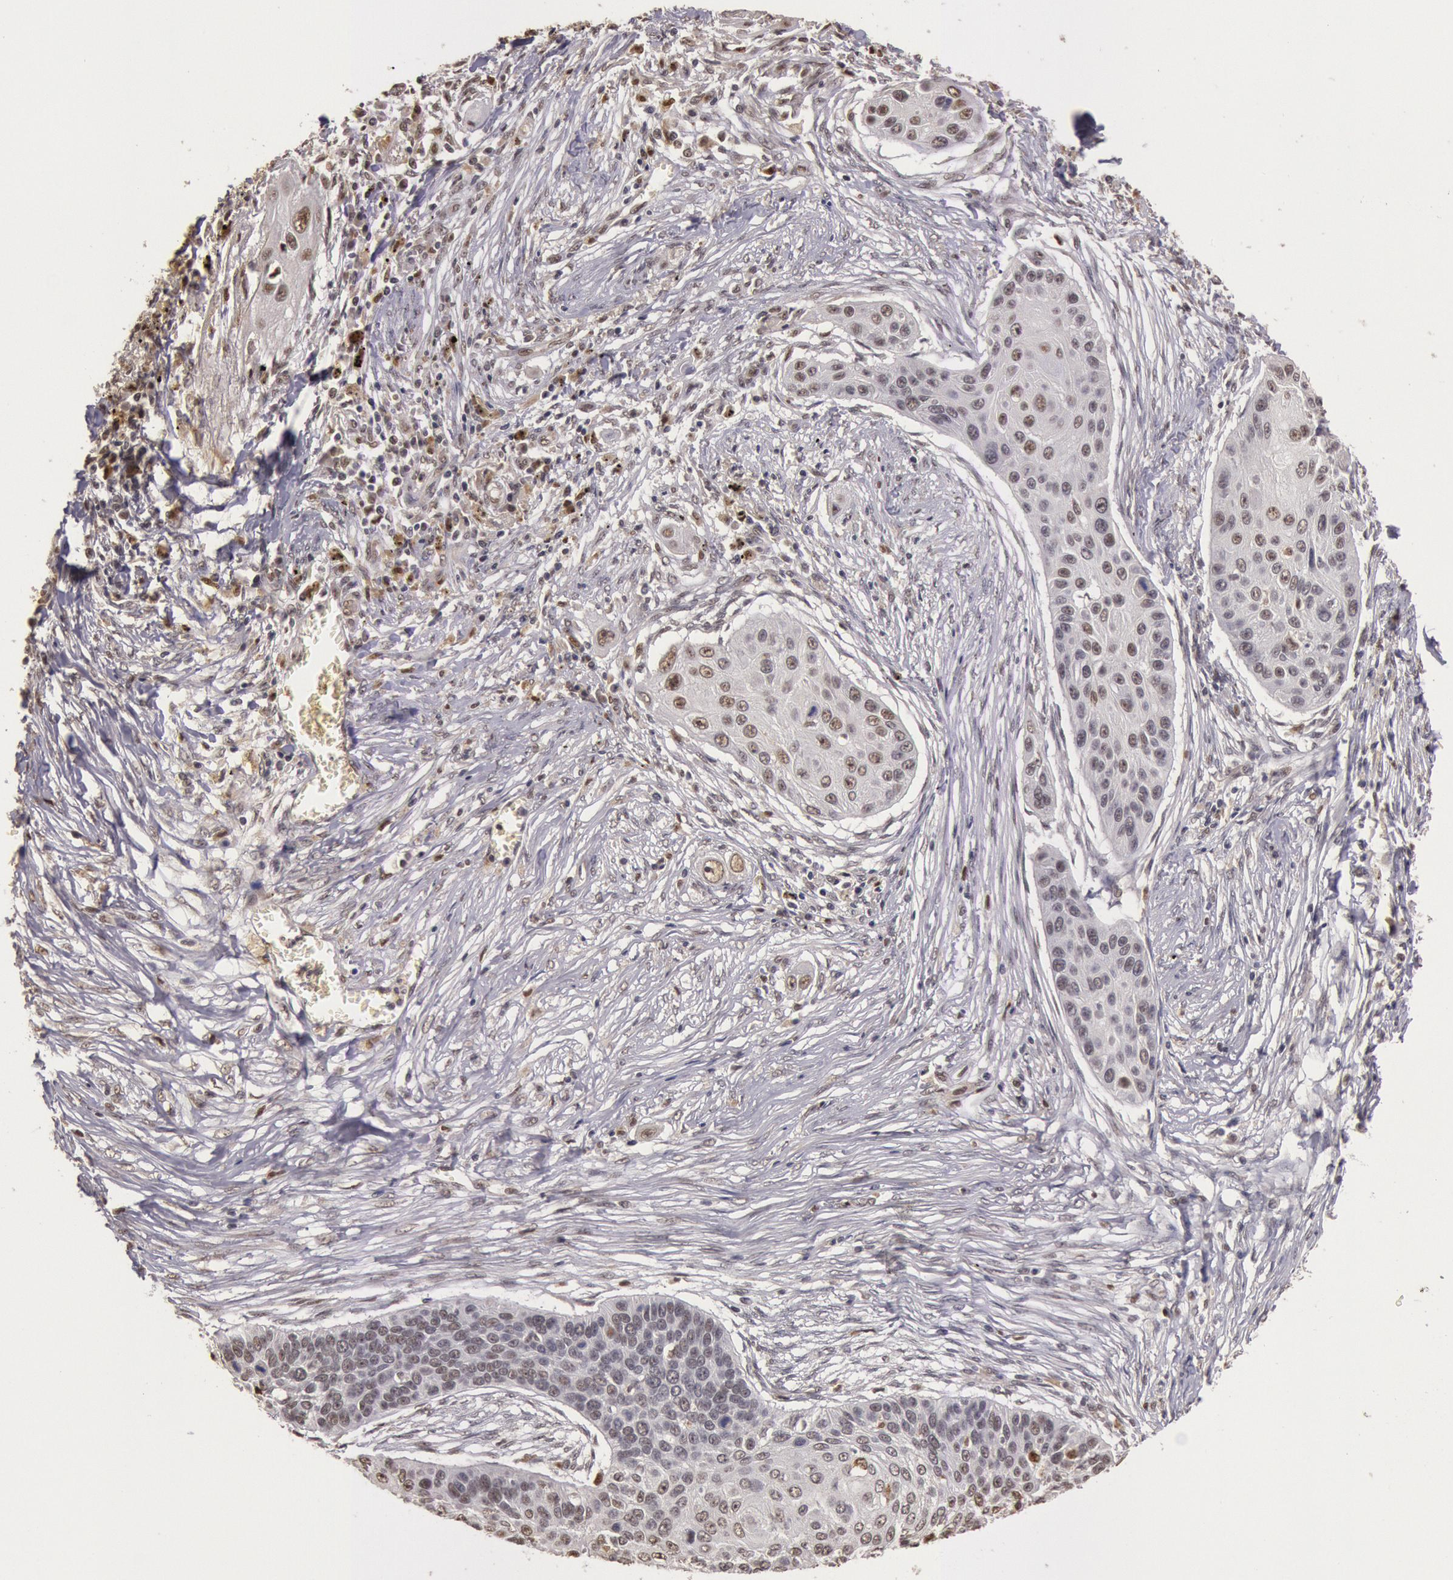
{"staining": {"intensity": "moderate", "quantity": "<25%", "location": "nuclear"}, "tissue": "lung cancer", "cell_type": "Tumor cells", "image_type": "cancer", "snomed": [{"axis": "morphology", "description": "Squamous cell carcinoma, NOS"}, {"axis": "topography", "description": "Lung"}], "caption": "Protein expression analysis of lung cancer (squamous cell carcinoma) exhibits moderate nuclear staining in approximately <25% of tumor cells.", "gene": "LIG4", "patient": {"sex": "male", "age": 71}}